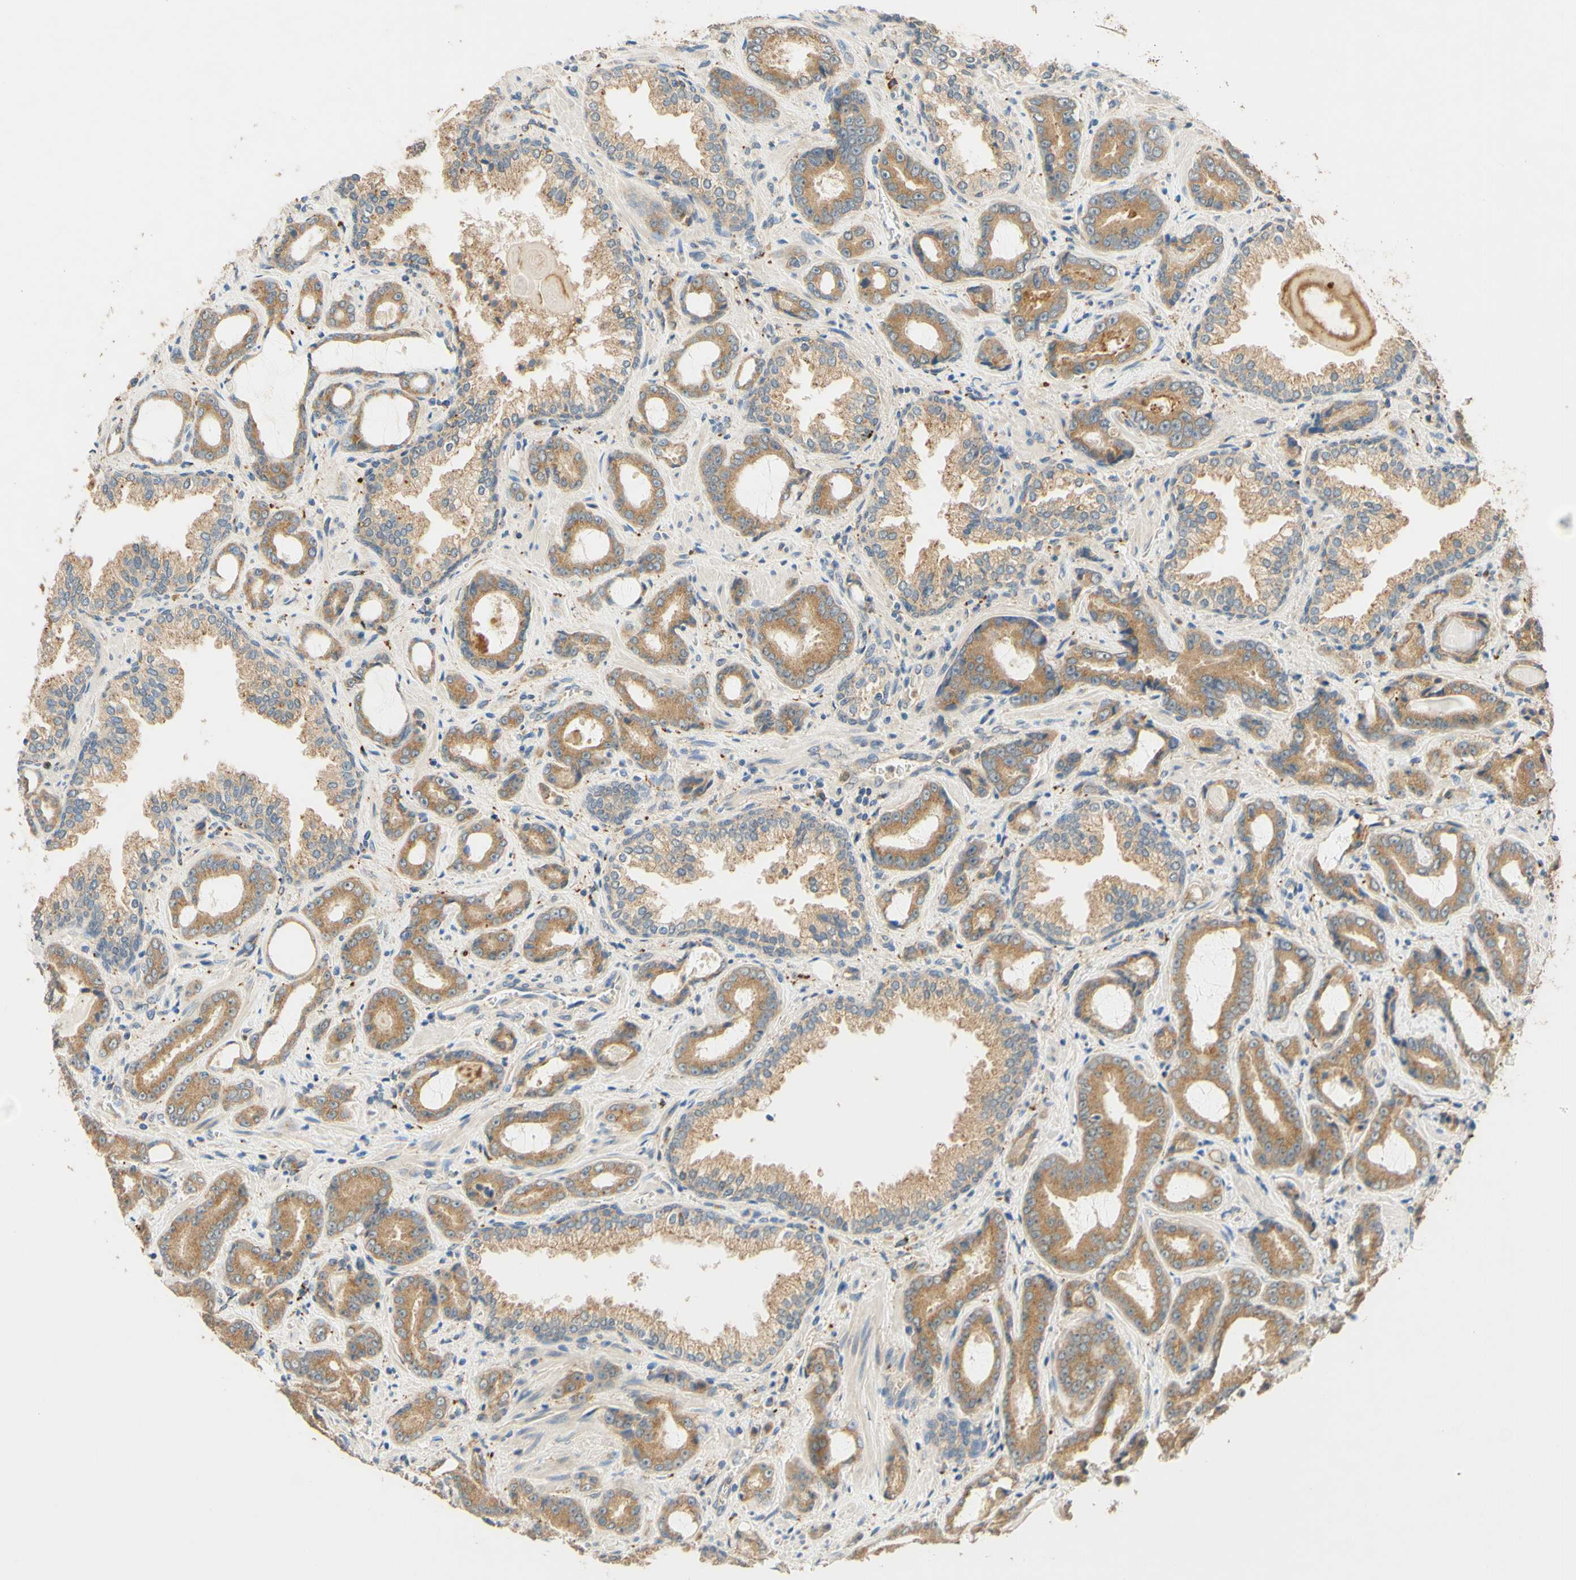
{"staining": {"intensity": "moderate", "quantity": ">75%", "location": "cytoplasmic/membranous"}, "tissue": "prostate cancer", "cell_type": "Tumor cells", "image_type": "cancer", "snomed": [{"axis": "morphology", "description": "Adenocarcinoma, Low grade"}, {"axis": "topography", "description": "Prostate"}], "caption": "Low-grade adenocarcinoma (prostate) stained with a brown dye reveals moderate cytoplasmic/membranous positive positivity in approximately >75% of tumor cells.", "gene": "ENTREP2", "patient": {"sex": "male", "age": 60}}